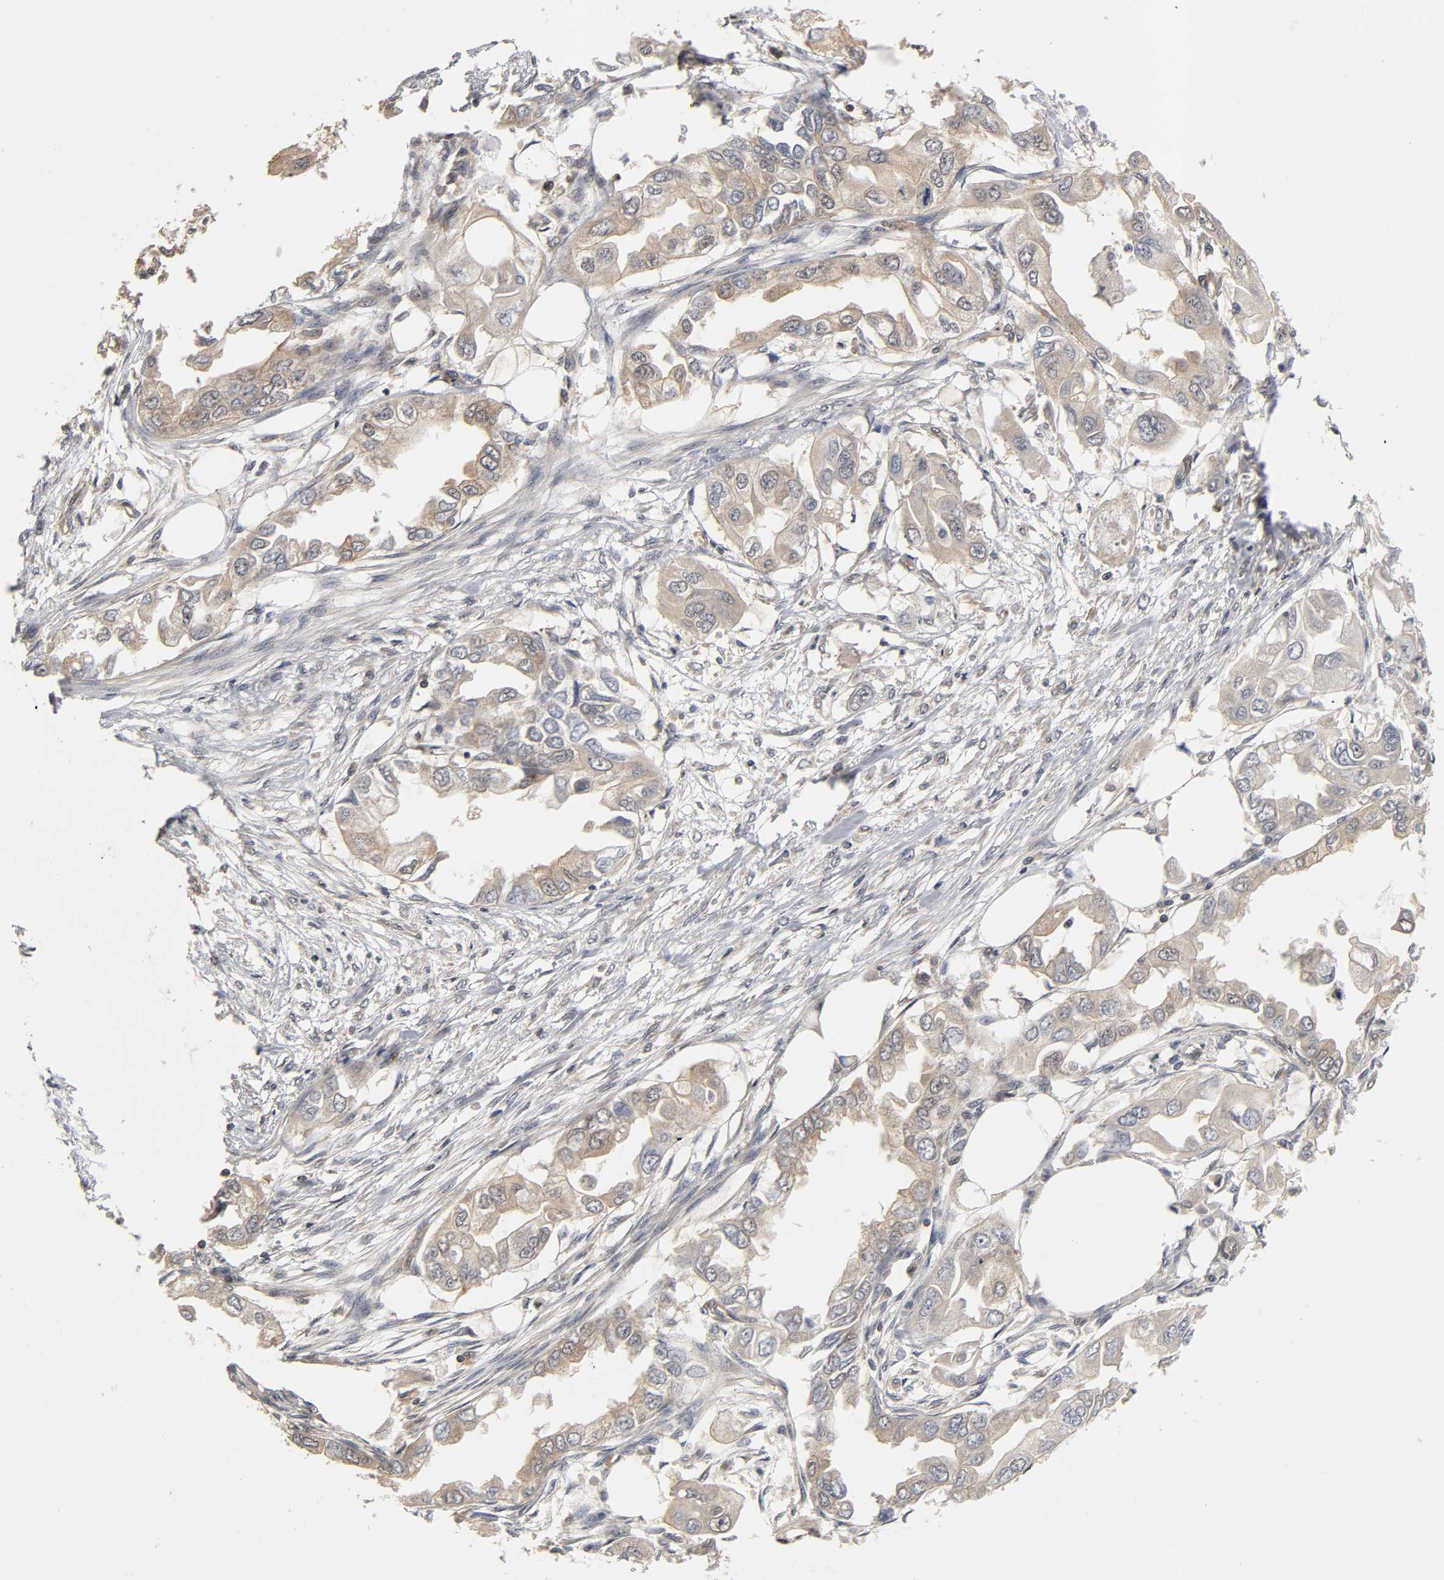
{"staining": {"intensity": "weak", "quantity": ">75%", "location": "cytoplasmic/membranous"}, "tissue": "endometrial cancer", "cell_type": "Tumor cells", "image_type": "cancer", "snomed": [{"axis": "morphology", "description": "Adenocarcinoma, NOS"}, {"axis": "topography", "description": "Endometrium"}], "caption": "Approximately >75% of tumor cells in human endometrial cancer (adenocarcinoma) reveal weak cytoplasmic/membranous protein expression as visualized by brown immunohistochemical staining.", "gene": "PDE5A", "patient": {"sex": "female", "age": 67}}